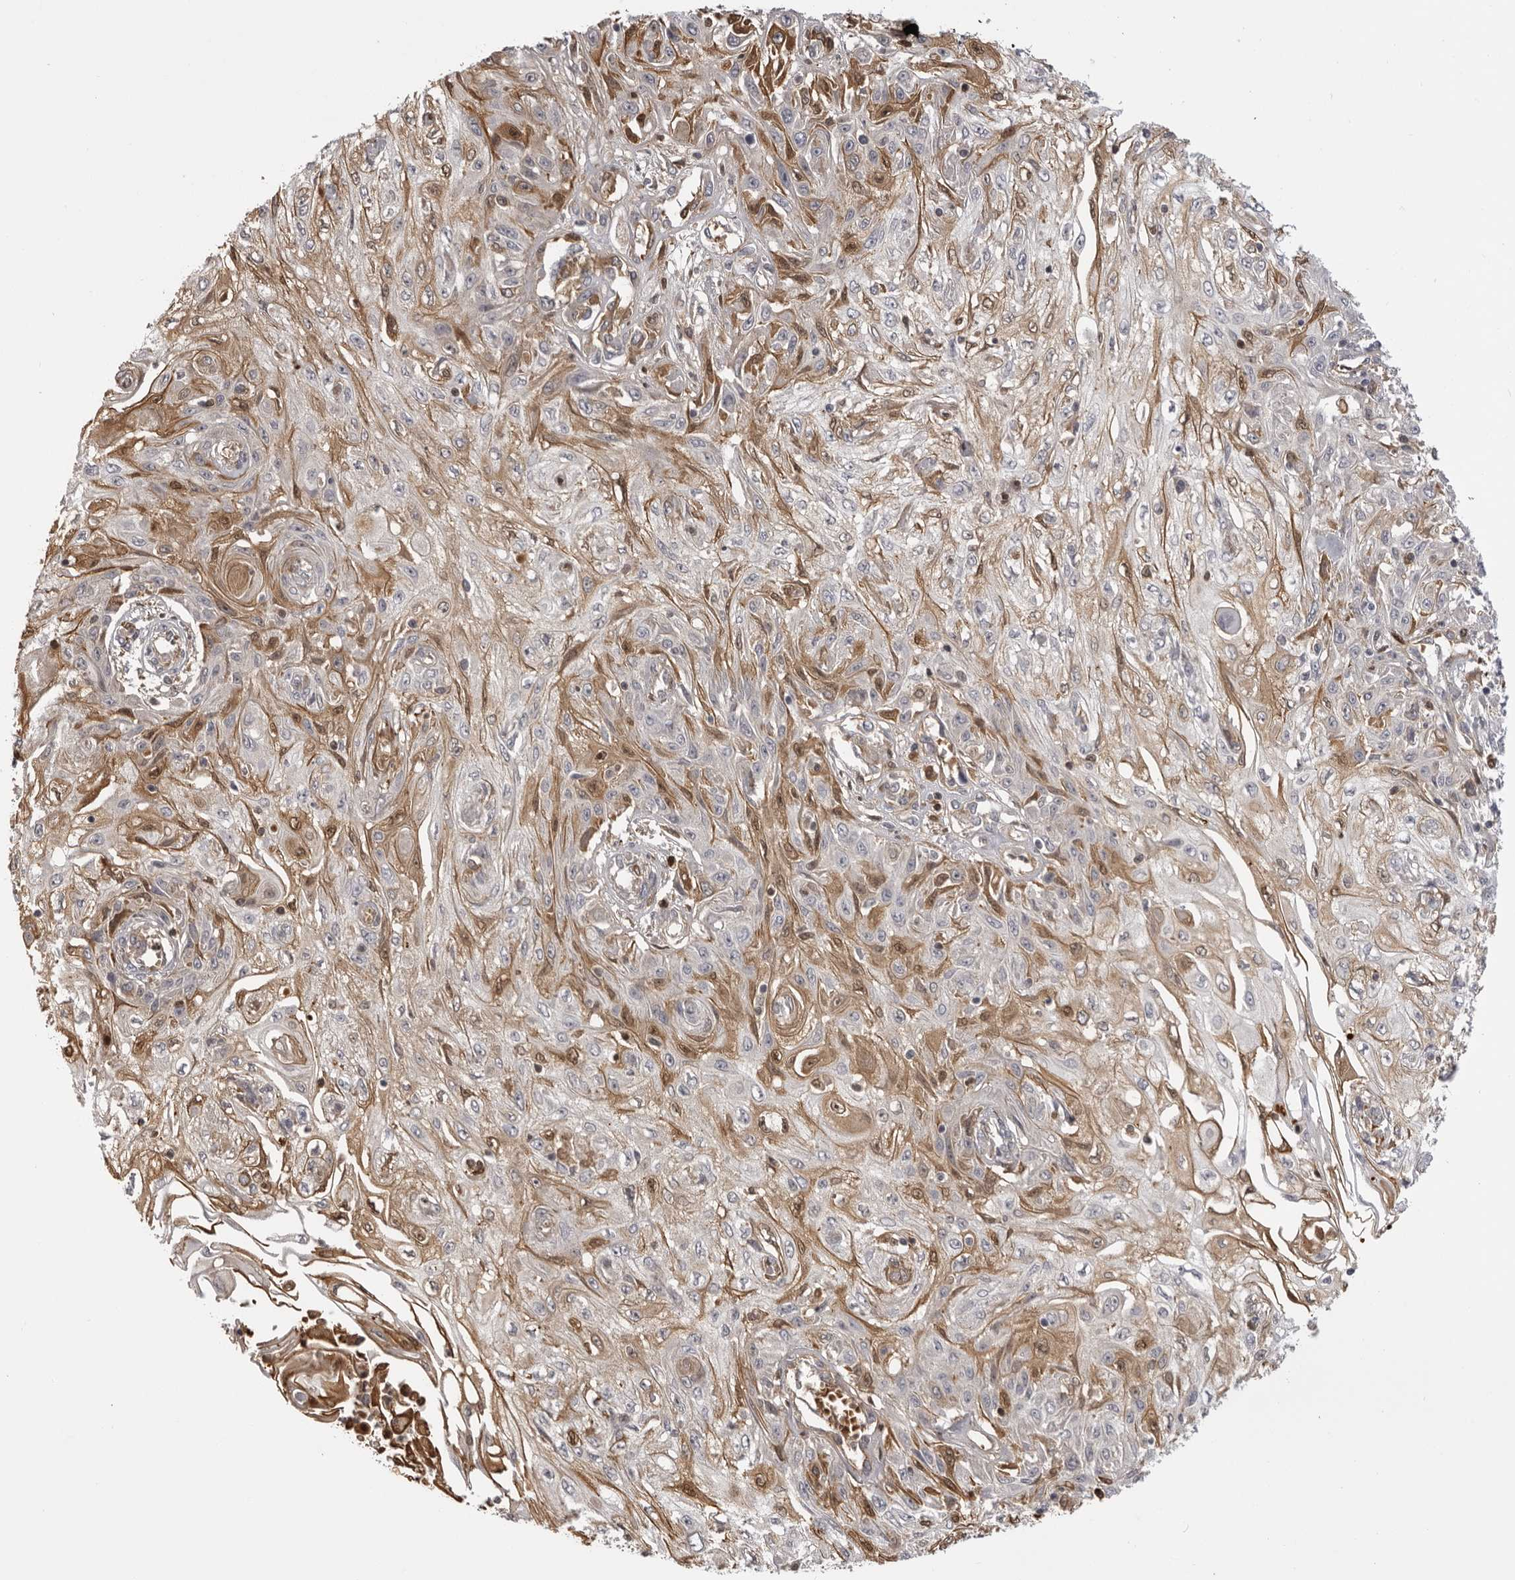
{"staining": {"intensity": "moderate", "quantity": "25%-75%", "location": "cytoplasmic/membranous"}, "tissue": "skin cancer", "cell_type": "Tumor cells", "image_type": "cancer", "snomed": [{"axis": "morphology", "description": "Squamous cell carcinoma, NOS"}, {"axis": "morphology", "description": "Squamous cell carcinoma, metastatic, NOS"}, {"axis": "topography", "description": "Skin"}, {"axis": "topography", "description": "Lymph node"}], "caption": "Moderate cytoplasmic/membranous positivity is identified in about 25%-75% of tumor cells in skin squamous cell carcinoma.", "gene": "PLEKHF2", "patient": {"sex": "male", "age": 75}}